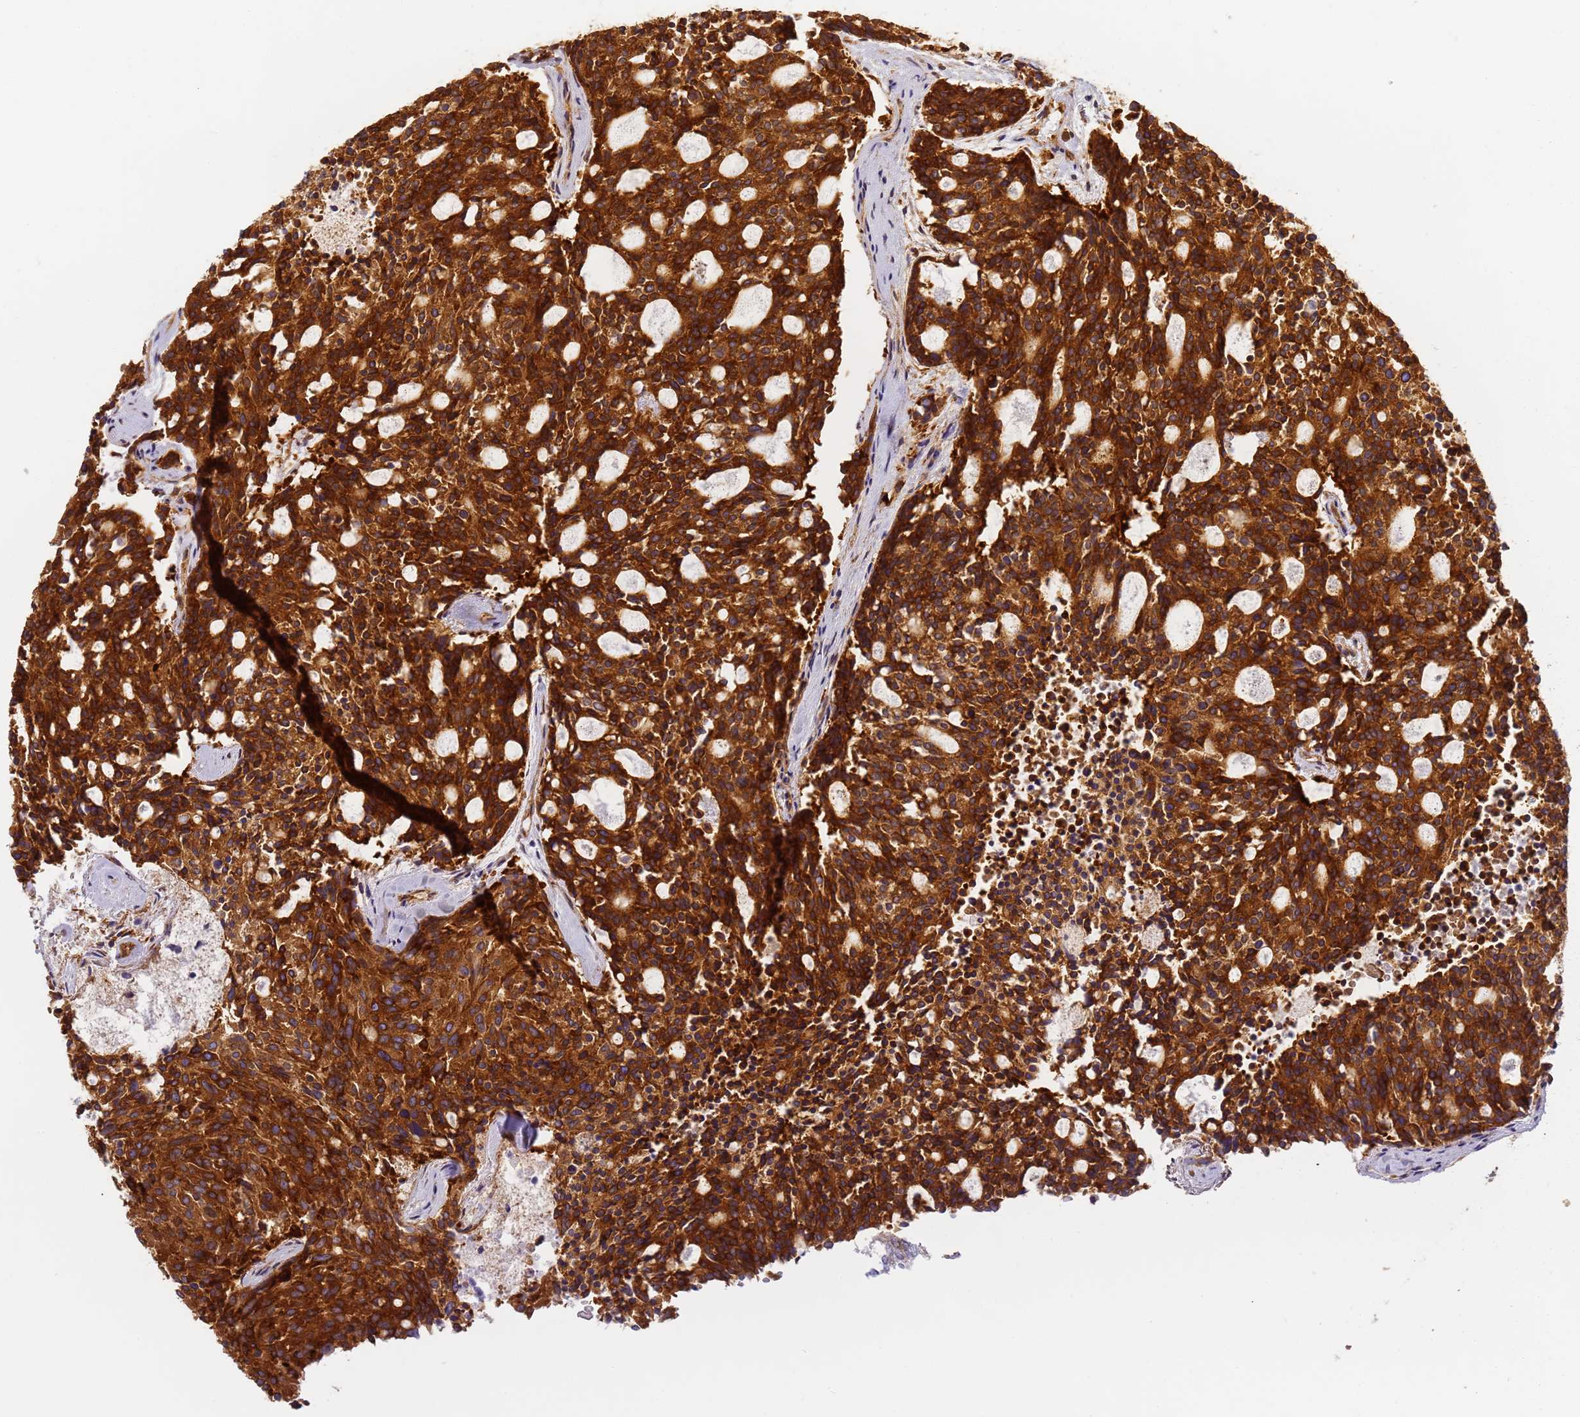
{"staining": {"intensity": "strong", "quantity": ">75%", "location": "cytoplasmic/membranous"}, "tissue": "carcinoid", "cell_type": "Tumor cells", "image_type": "cancer", "snomed": [{"axis": "morphology", "description": "Carcinoid, malignant, NOS"}, {"axis": "topography", "description": "Pancreas"}], "caption": "Protein staining of carcinoid tissue shows strong cytoplasmic/membranous positivity in approximately >75% of tumor cells.", "gene": "DYNC1I2", "patient": {"sex": "female", "age": 54}}